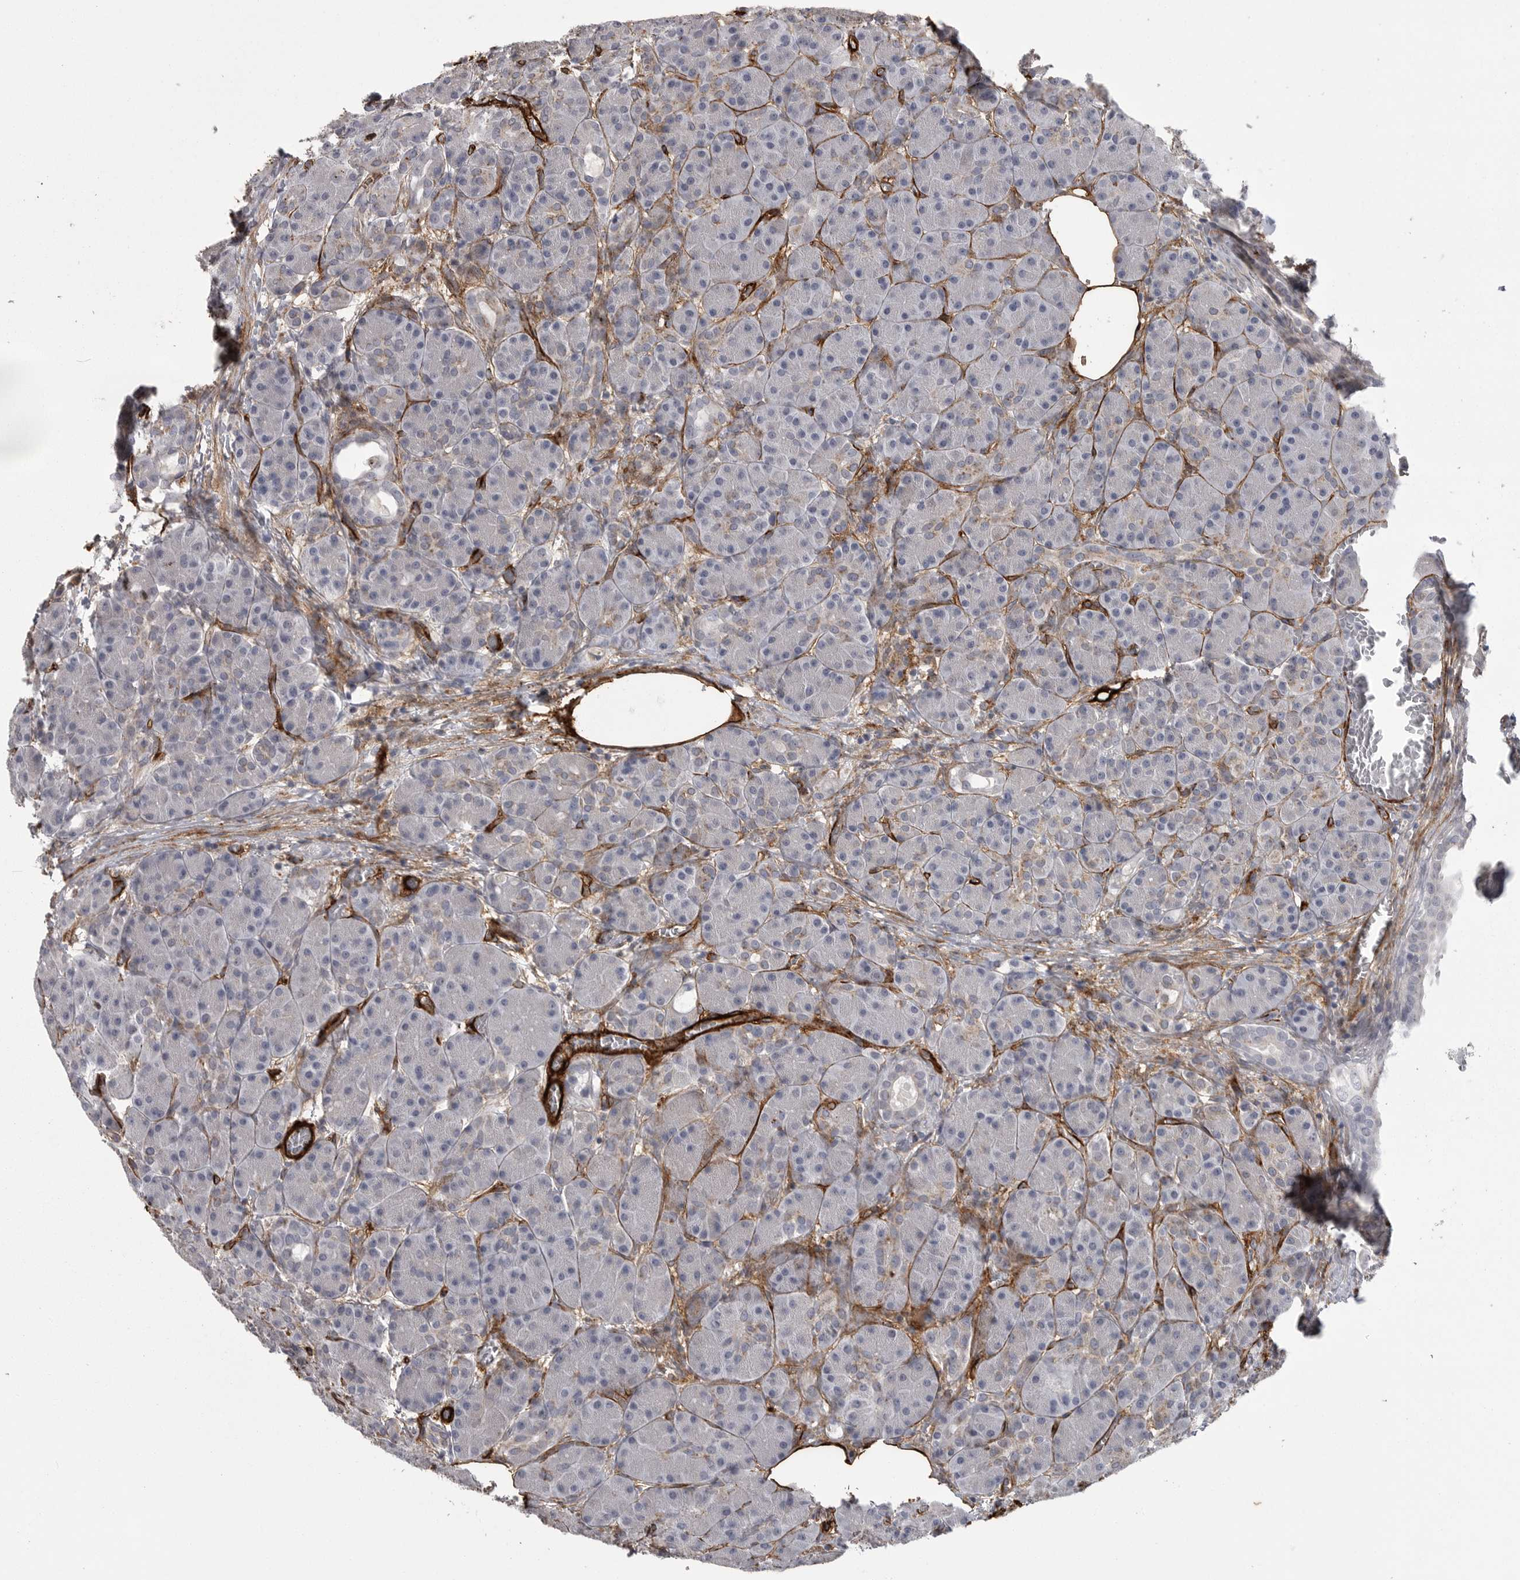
{"staining": {"intensity": "negative", "quantity": "none", "location": "none"}, "tissue": "pancreas", "cell_type": "Exocrine glandular cells", "image_type": "normal", "snomed": [{"axis": "morphology", "description": "Normal tissue, NOS"}, {"axis": "topography", "description": "Pancreas"}], "caption": "Immunohistochemistry (IHC) of benign human pancreas demonstrates no positivity in exocrine glandular cells.", "gene": "AOC3", "patient": {"sex": "male", "age": 63}}